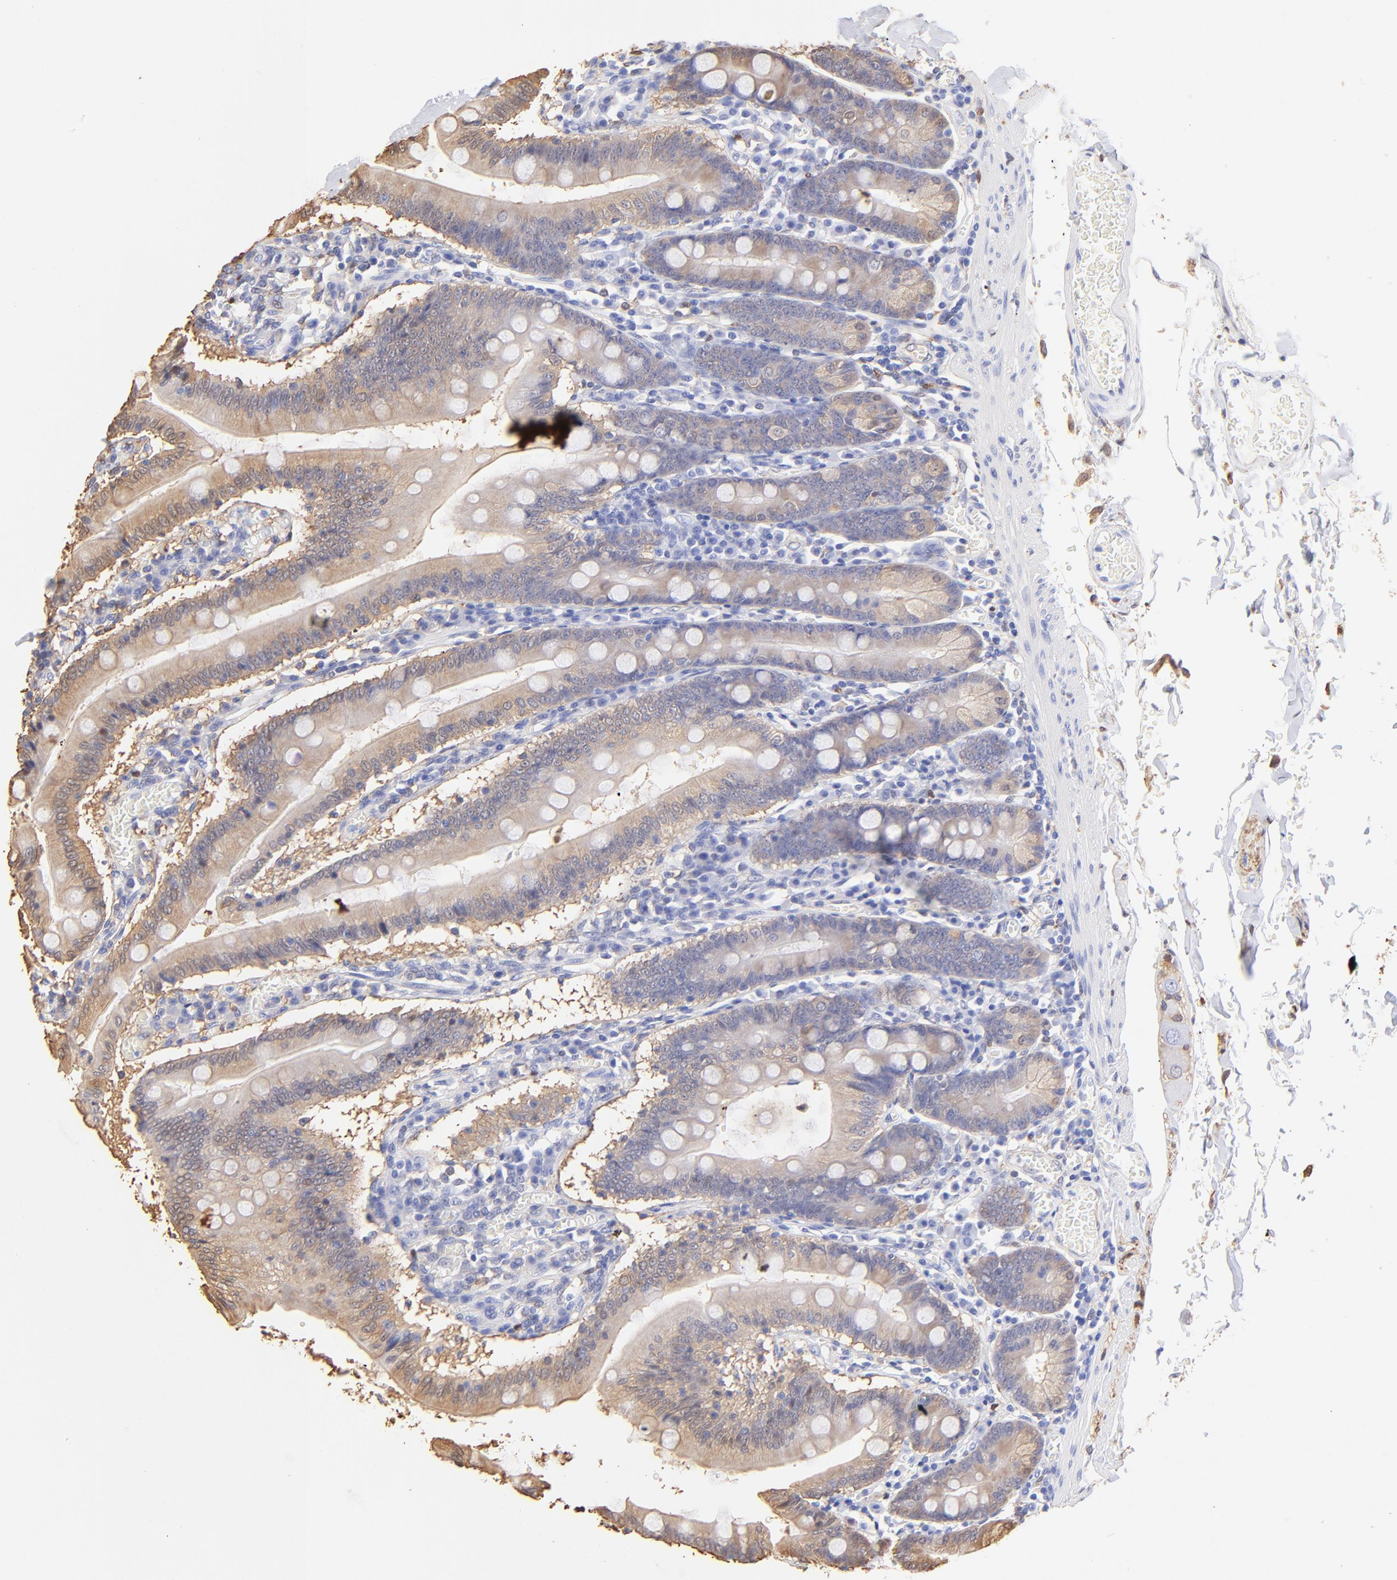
{"staining": {"intensity": "weak", "quantity": "25%-75%", "location": "cytoplasmic/membranous"}, "tissue": "small intestine", "cell_type": "Glandular cells", "image_type": "normal", "snomed": [{"axis": "morphology", "description": "Normal tissue, NOS"}, {"axis": "topography", "description": "Small intestine"}], "caption": "Human small intestine stained with a brown dye displays weak cytoplasmic/membranous positive staining in about 25%-75% of glandular cells.", "gene": "ALDH1A1", "patient": {"sex": "male", "age": 71}}